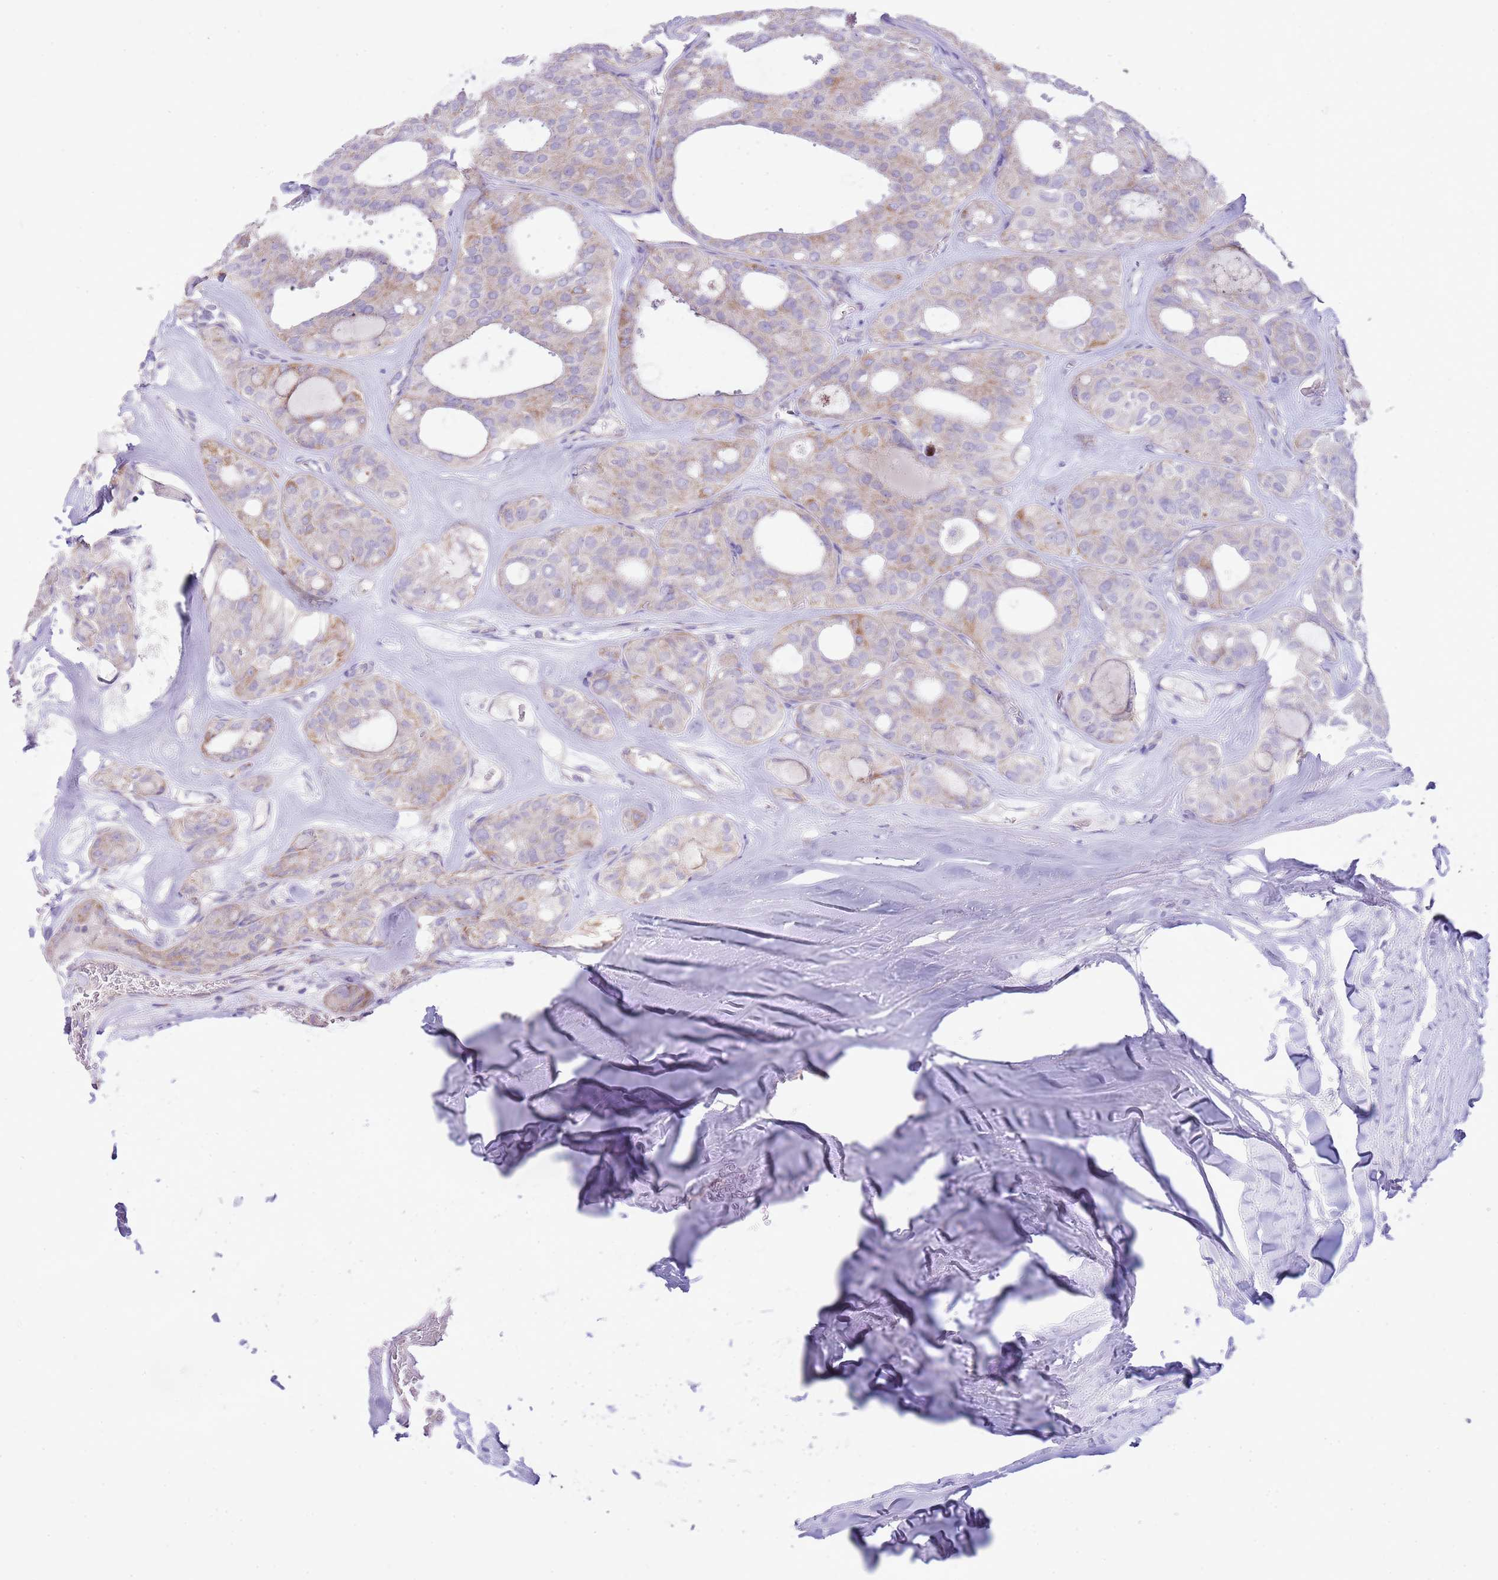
{"staining": {"intensity": "weak", "quantity": "<25%", "location": "cytoplasmic/membranous"}, "tissue": "thyroid cancer", "cell_type": "Tumor cells", "image_type": "cancer", "snomed": [{"axis": "morphology", "description": "Follicular adenoma carcinoma, NOS"}, {"axis": "topography", "description": "Thyroid gland"}], "caption": "Immunohistochemistry of human thyroid cancer demonstrates no positivity in tumor cells.", "gene": "OAZ2", "patient": {"sex": "male", "age": 75}}